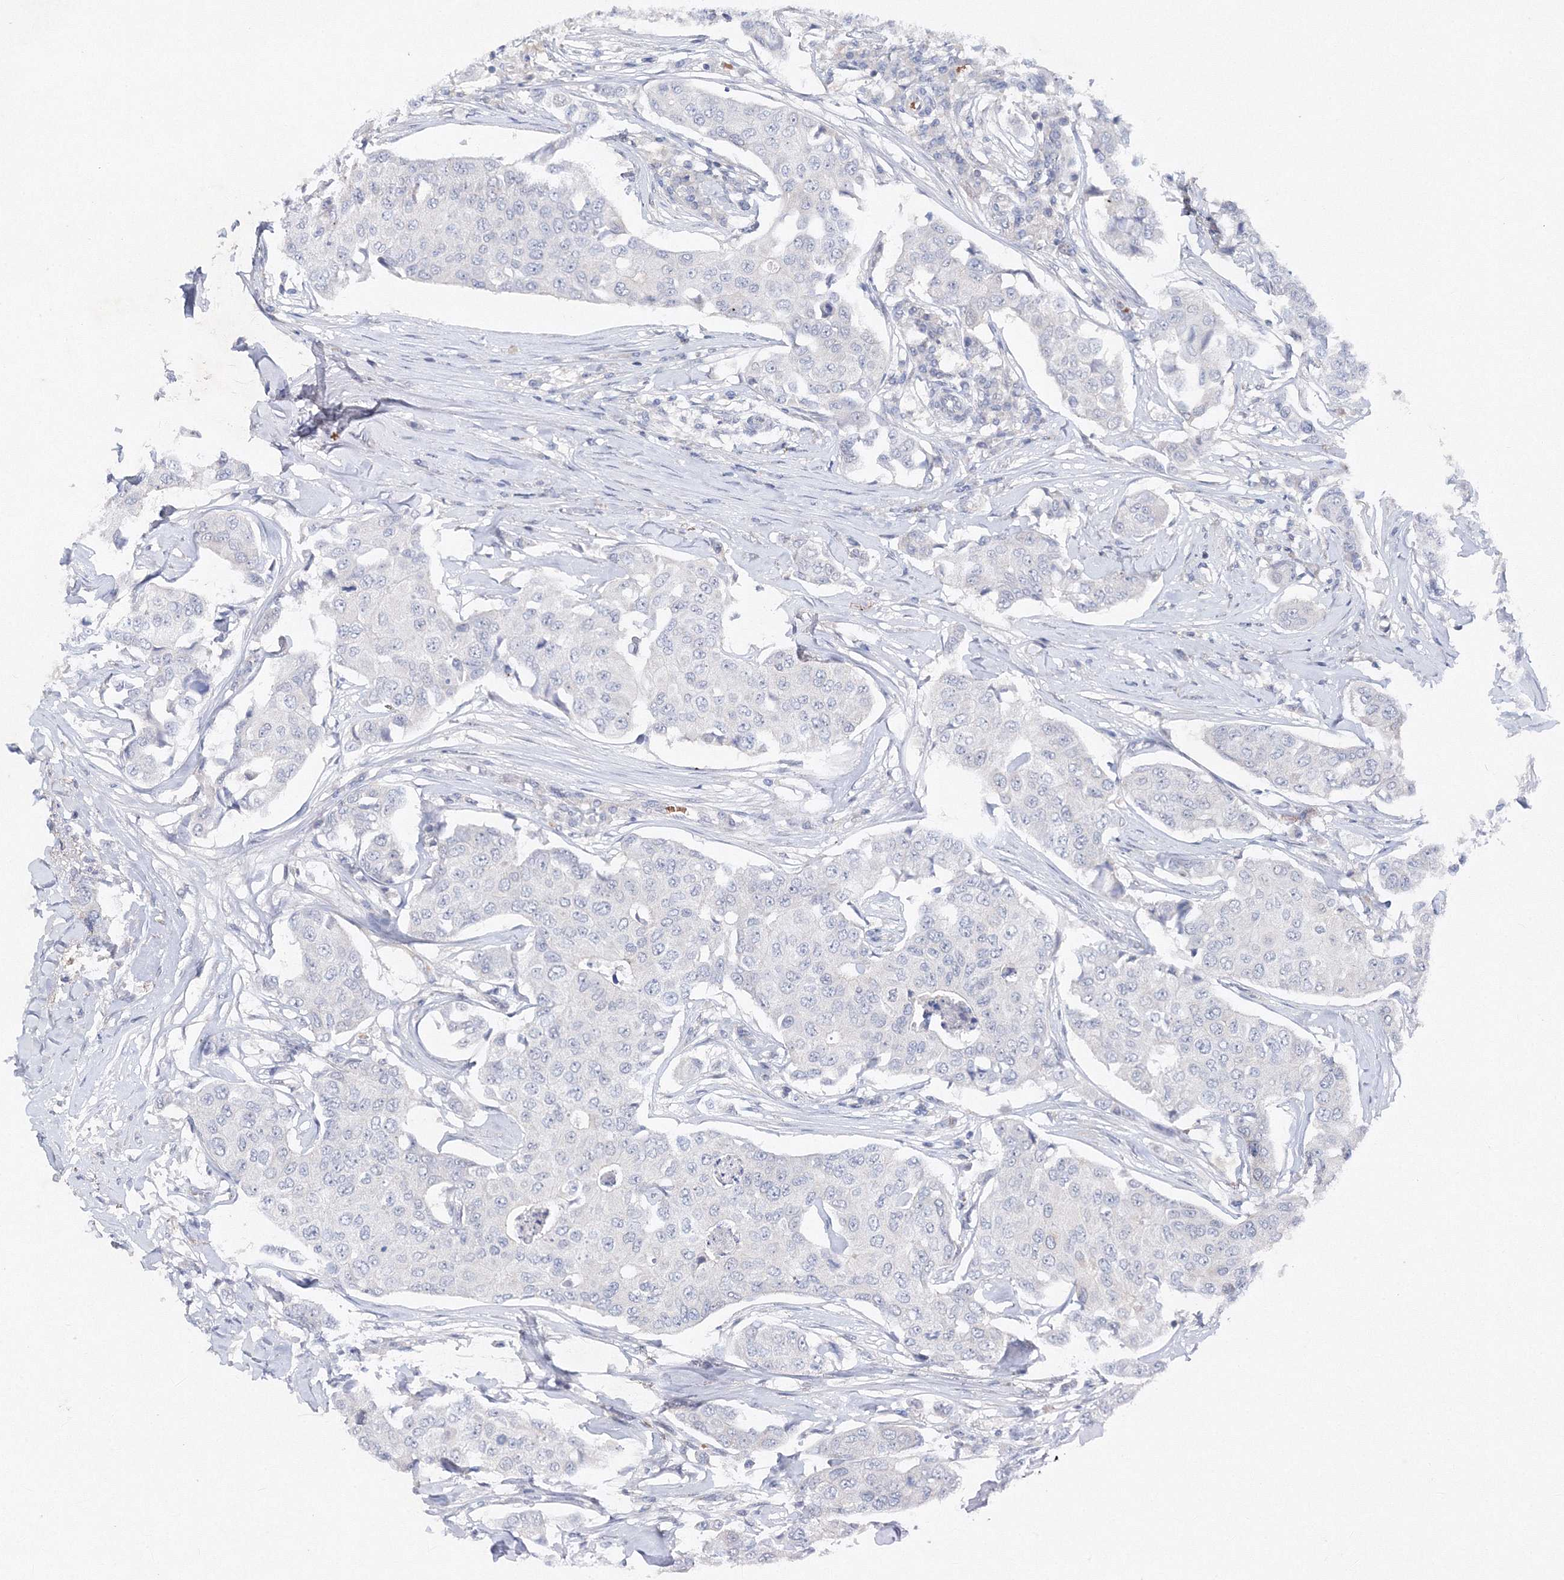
{"staining": {"intensity": "negative", "quantity": "none", "location": "none"}, "tissue": "breast cancer", "cell_type": "Tumor cells", "image_type": "cancer", "snomed": [{"axis": "morphology", "description": "Duct carcinoma"}, {"axis": "topography", "description": "Breast"}], "caption": "Immunohistochemistry image of neoplastic tissue: human breast cancer stained with DAB exhibits no significant protein positivity in tumor cells.", "gene": "SH3BP5", "patient": {"sex": "female", "age": 80}}